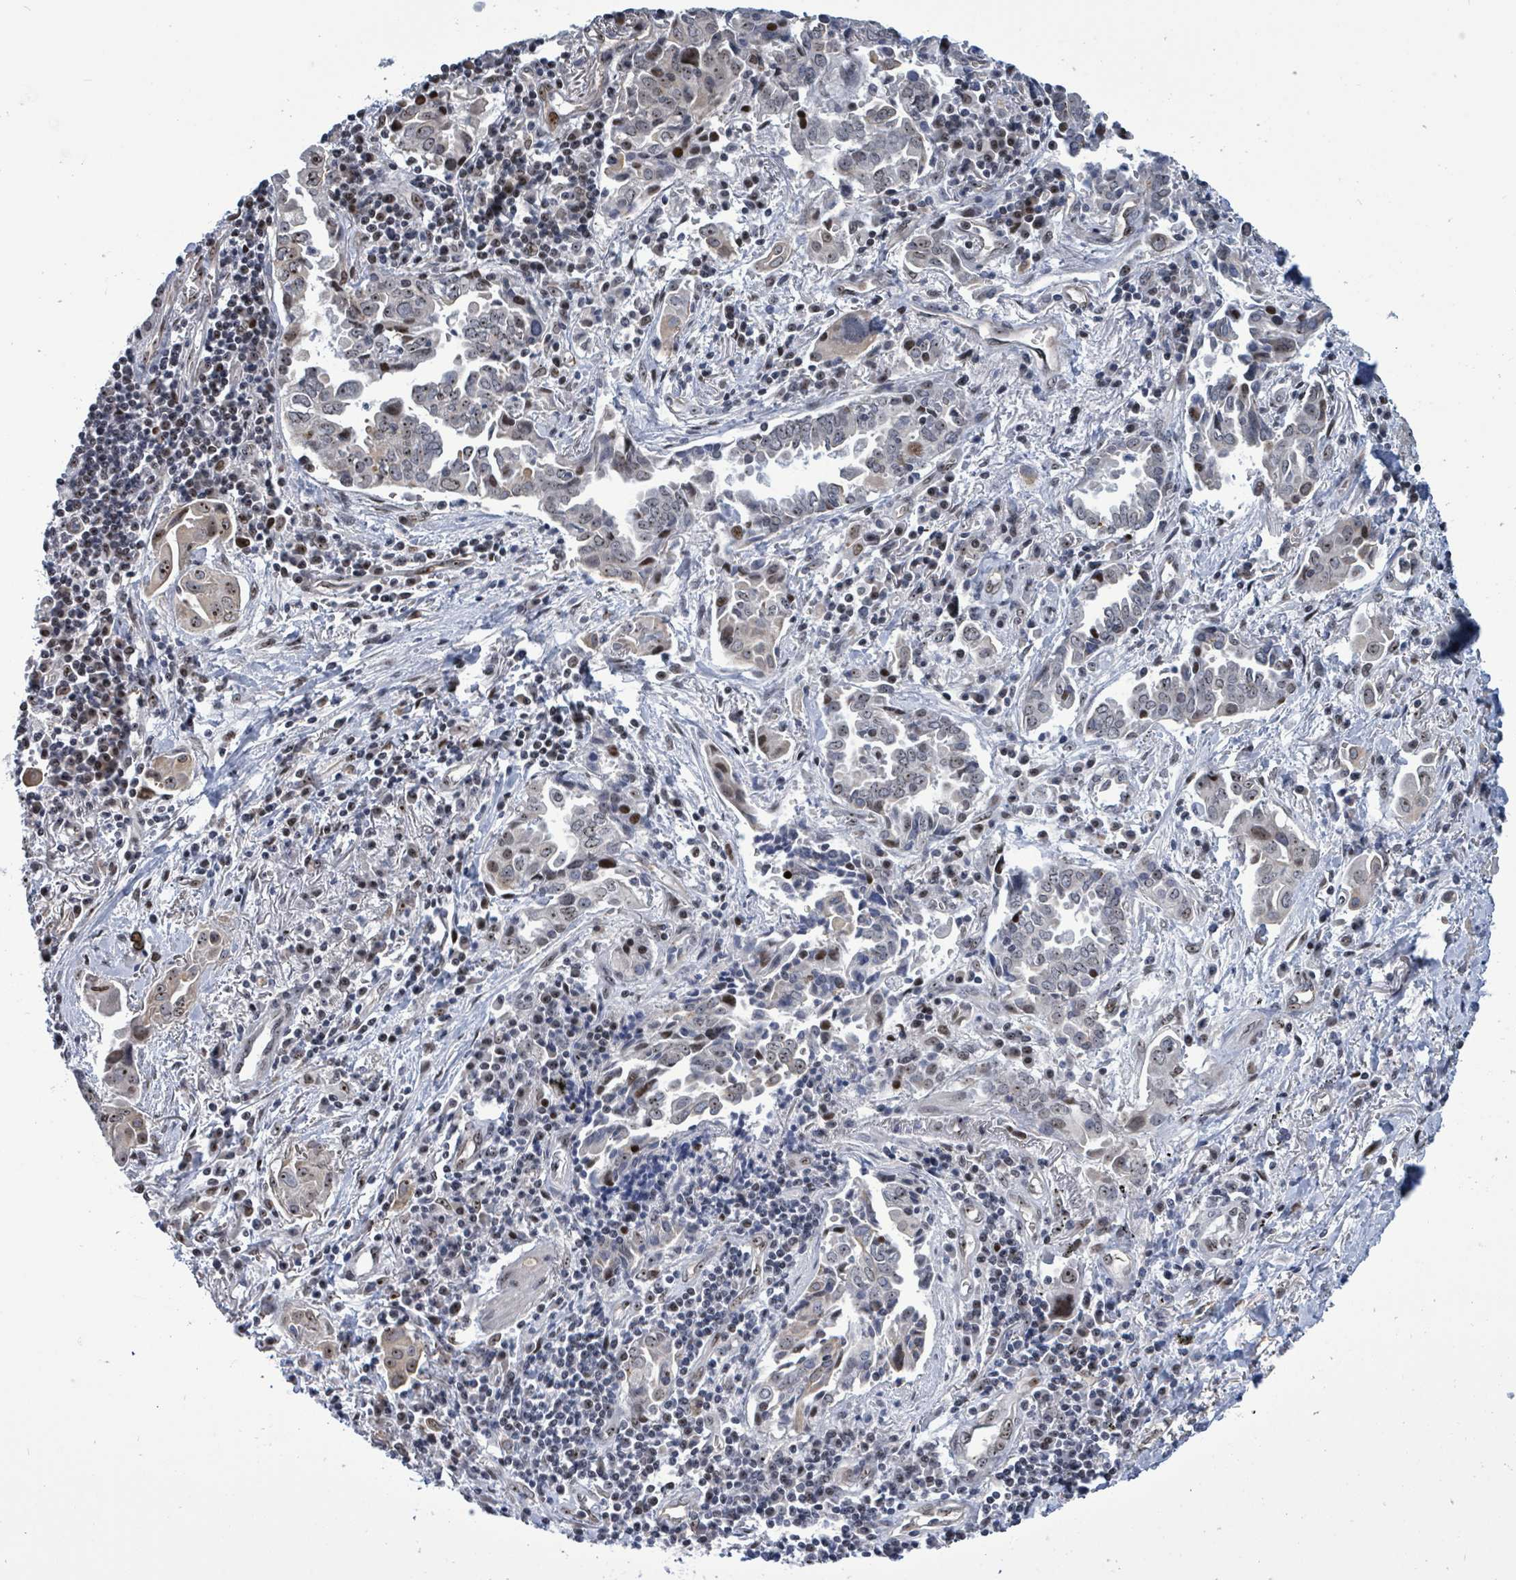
{"staining": {"intensity": "weak", "quantity": "<25%", "location": "nuclear"}, "tissue": "lung cancer", "cell_type": "Tumor cells", "image_type": "cancer", "snomed": [{"axis": "morphology", "description": "Adenocarcinoma, NOS"}, {"axis": "topography", "description": "Lung"}], "caption": "Micrograph shows no protein staining in tumor cells of adenocarcinoma (lung) tissue.", "gene": "RRN3", "patient": {"sex": "male", "age": 76}}